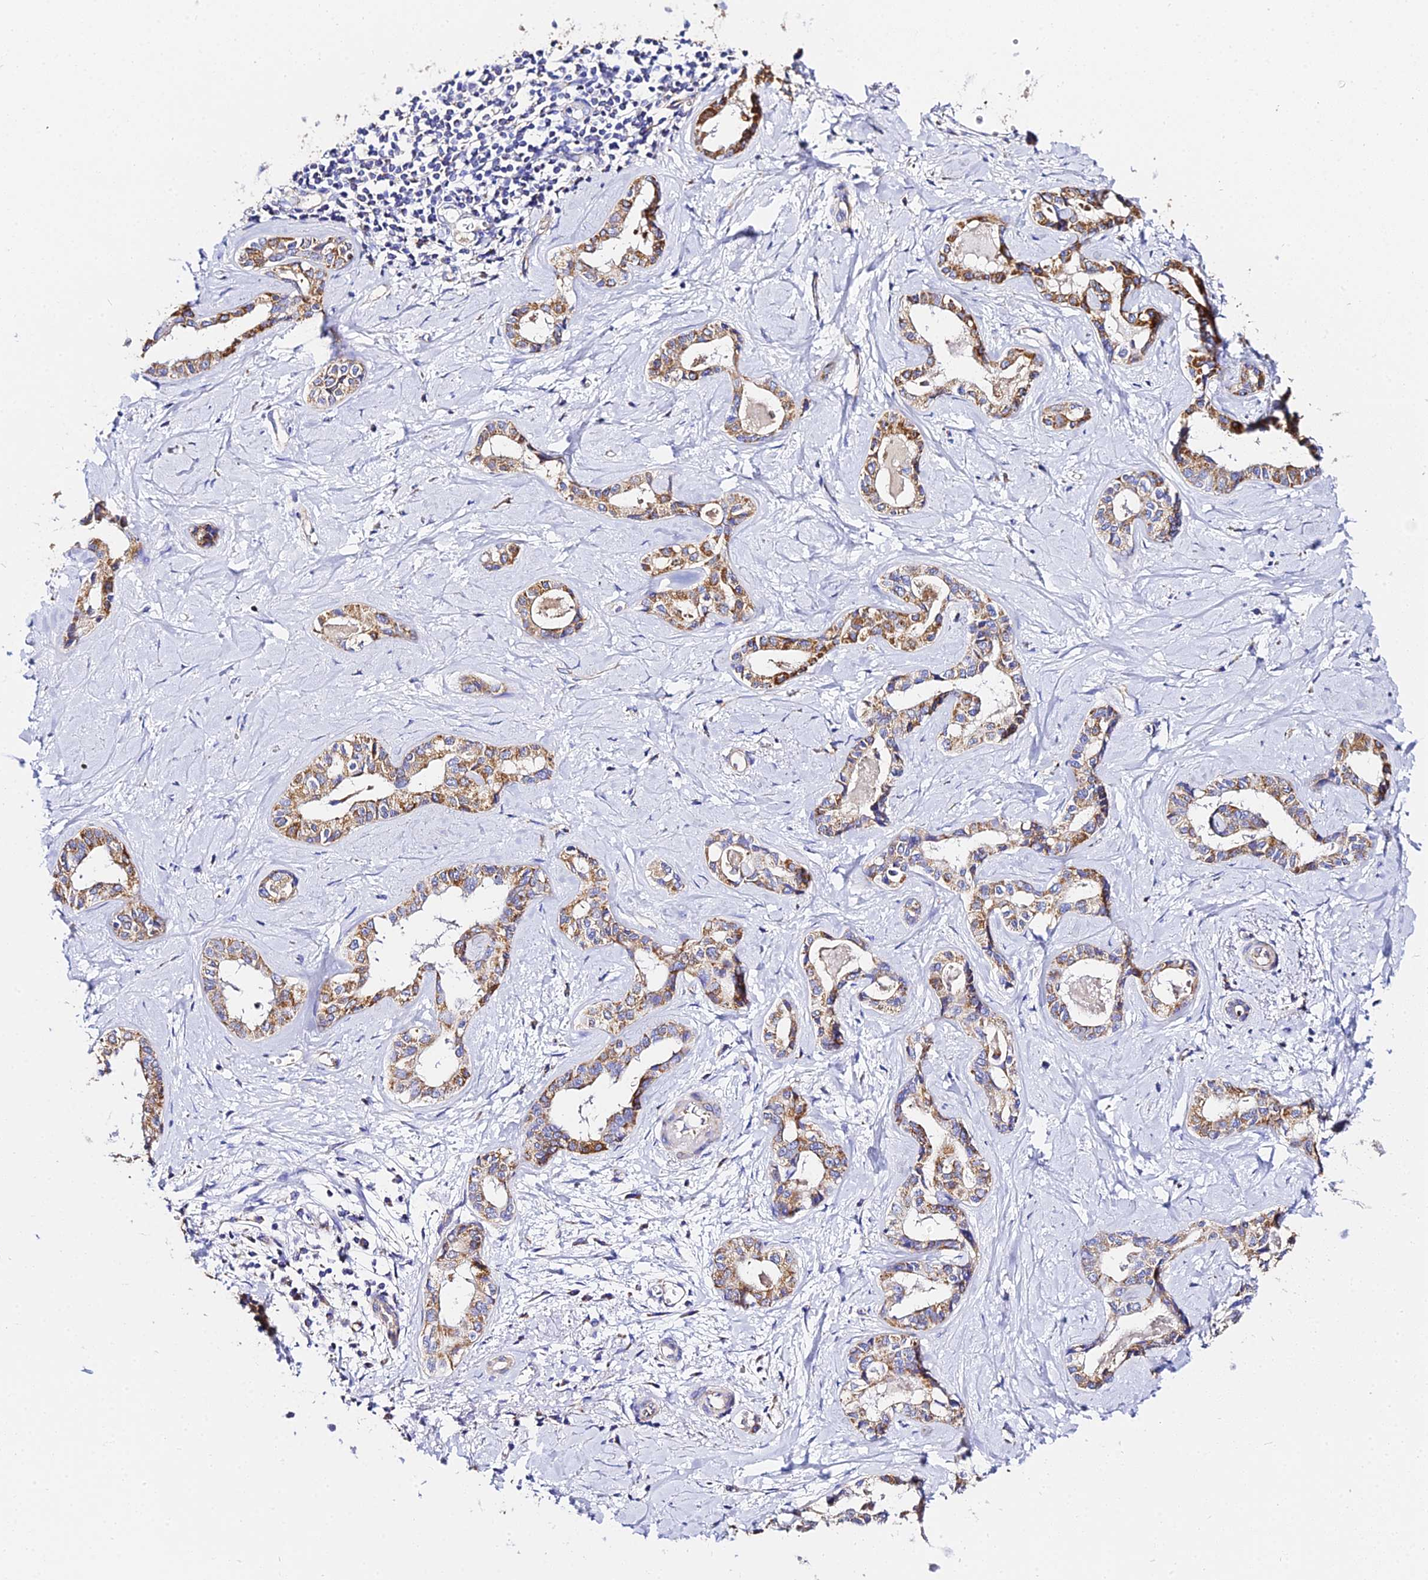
{"staining": {"intensity": "moderate", "quantity": ">75%", "location": "cytoplasmic/membranous"}, "tissue": "liver cancer", "cell_type": "Tumor cells", "image_type": "cancer", "snomed": [{"axis": "morphology", "description": "Cholangiocarcinoma"}, {"axis": "topography", "description": "Liver"}], "caption": "An immunohistochemistry (IHC) photomicrograph of neoplastic tissue is shown. Protein staining in brown shows moderate cytoplasmic/membranous positivity in cholangiocarcinoma (liver) within tumor cells.", "gene": "ZNF573", "patient": {"sex": "female", "age": 77}}